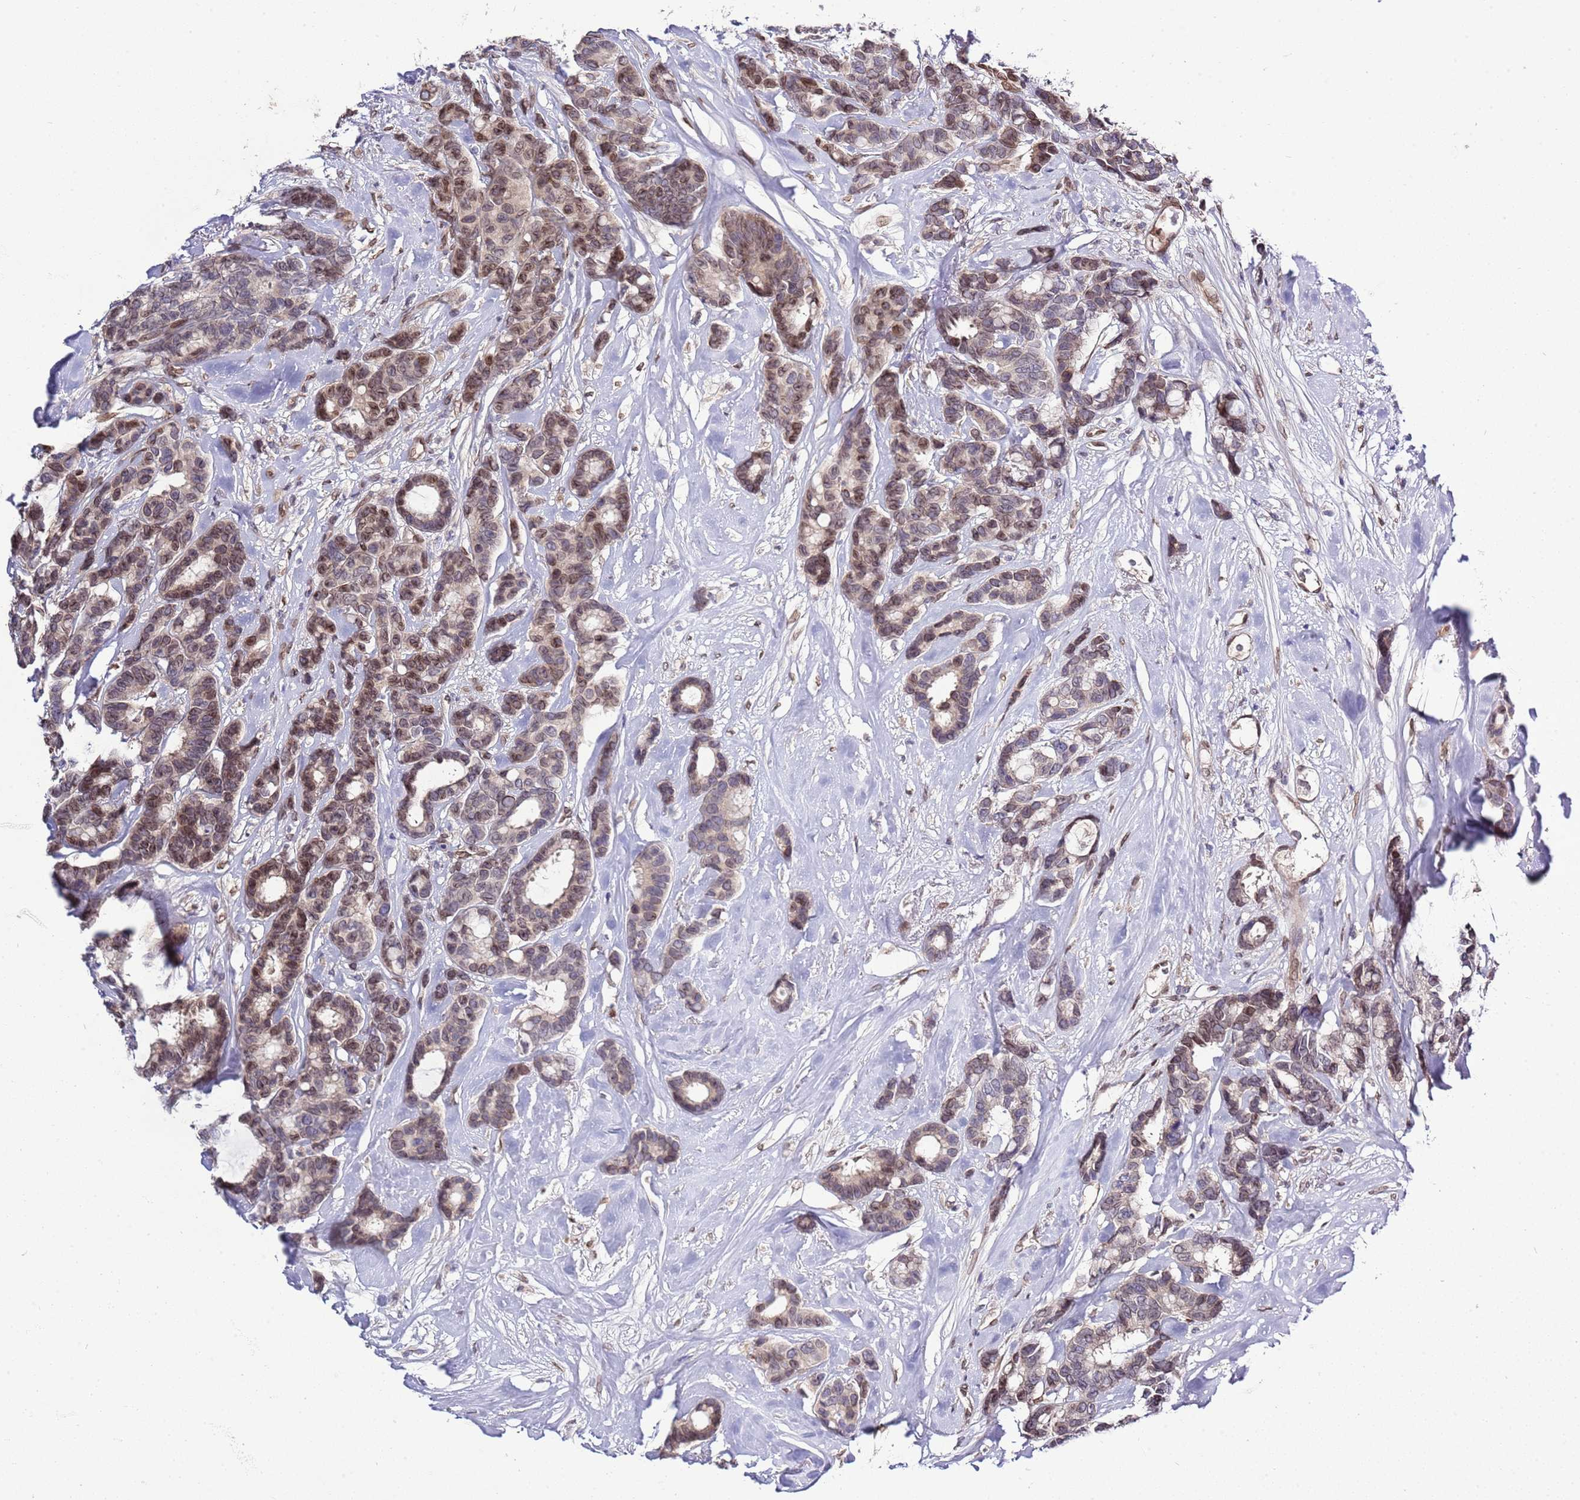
{"staining": {"intensity": "weak", "quantity": "25%-75%", "location": "nuclear"}, "tissue": "breast cancer", "cell_type": "Tumor cells", "image_type": "cancer", "snomed": [{"axis": "morphology", "description": "Duct carcinoma"}, {"axis": "topography", "description": "Breast"}], "caption": "DAB (3,3'-diaminobenzidine) immunohistochemical staining of breast cancer displays weak nuclear protein expression in about 25%-75% of tumor cells.", "gene": "ZNF665", "patient": {"sex": "female", "age": 87}}